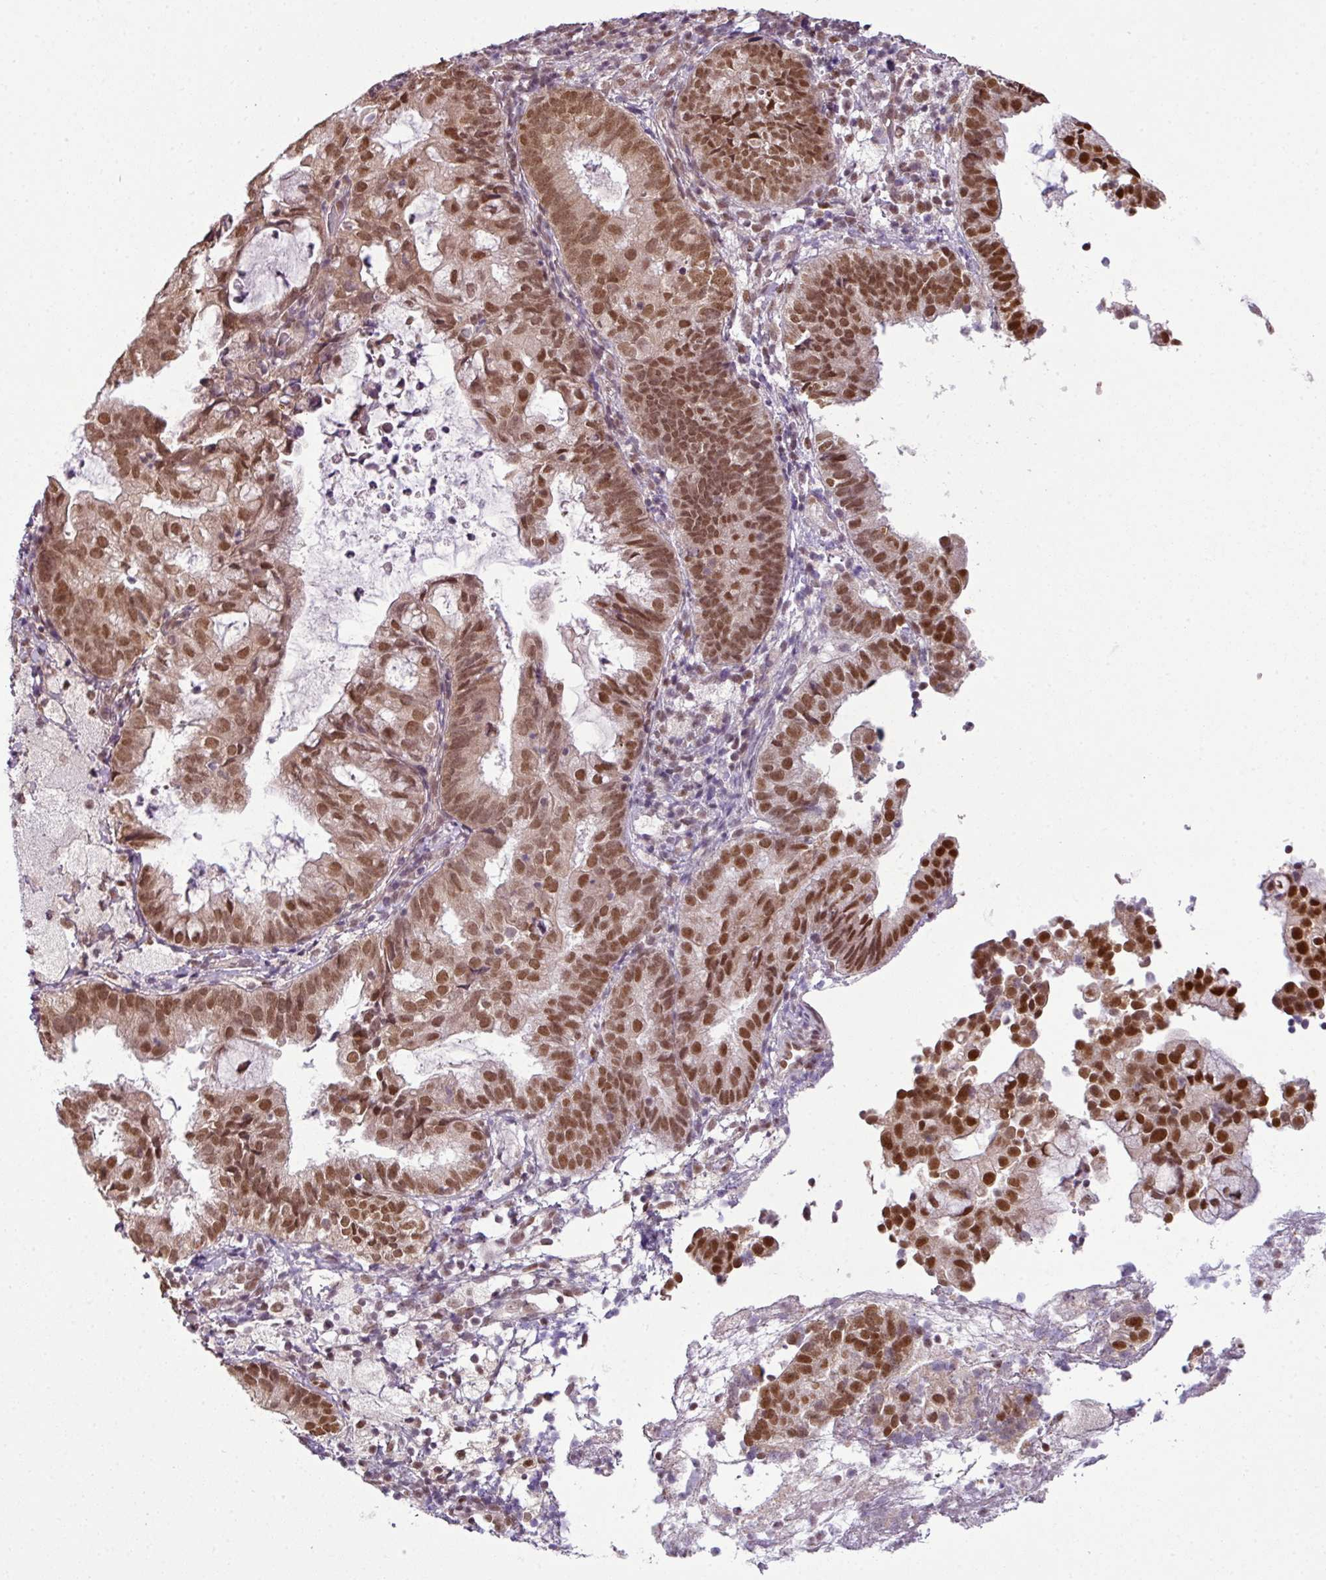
{"staining": {"intensity": "moderate", "quantity": ">75%", "location": "cytoplasmic/membranous,nuclear"}, "tissue": "endometrial cancer", "cell_type": "Tumor cells", "image_type": "cancer", "snomed": [{"axis": "morphology", "description": "Adenocarcinoma, NOS"}, {"axis": "topography", "description": "Endometrium"}], "caption": "The histopathology image demonstrates immunohistochemical staining of endometrial cancer (adenocarcinoma). There is moderate cytoplasmic/membranous and nuclear staining is seen in about >75% of tumor cells. Ihc stains the protein in brown and the nuclei are stained blue.", "gene": "DERPC", "patient": {"sex": "female", "age": 80}}